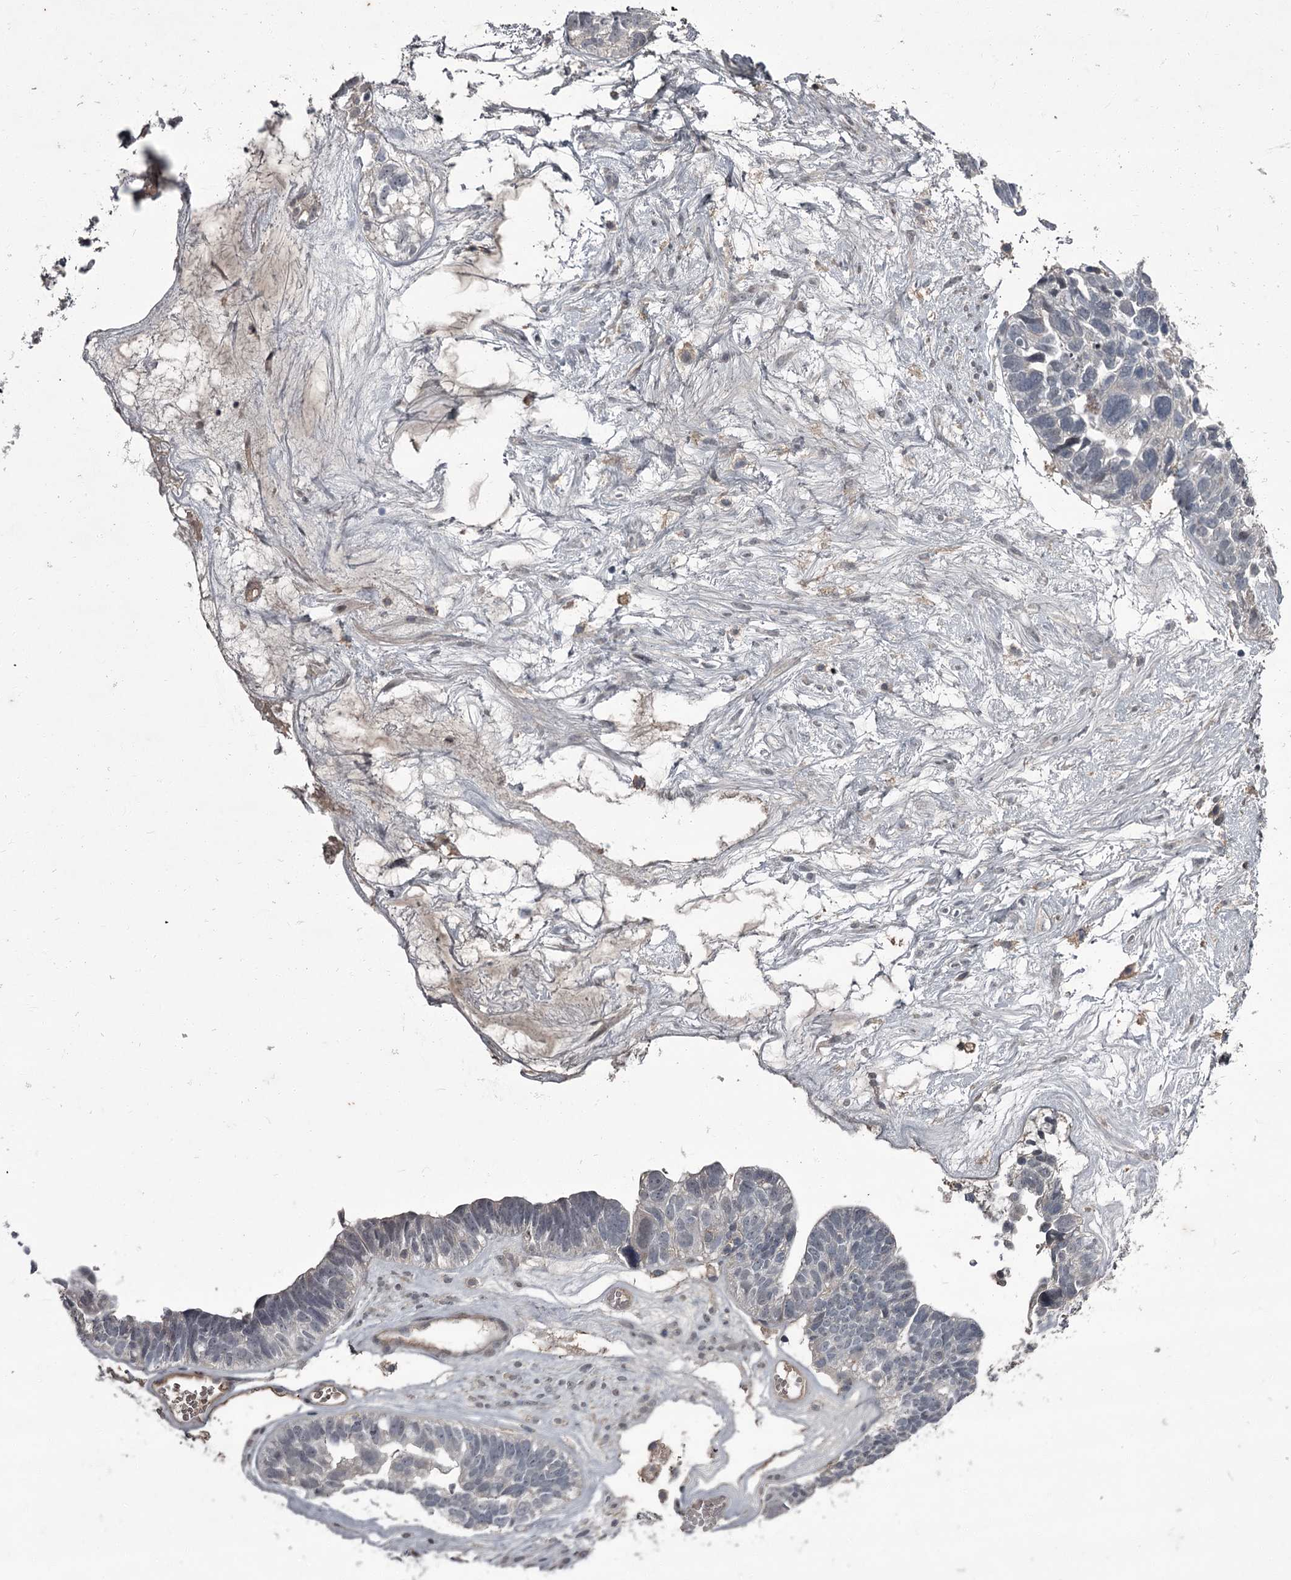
{"staining": {"intensity": "negative", "quantity": "none", "location": "none"}, "tissue": "ovarian cancer", "cell_type": "Tumor cells", "image_type": "cancer", "snomed": [{"axis": "morphology", "description": "Cystadenocarcinoma, serous, NOS"}, {"axis": "topography", "description": "Ovary"}], "caption": "IHC of human serous cystadenocarcinoma (ovarian) reveals no staining in tumor cells.", "gene": "FLVCR2", "patient": {"sex": "female", "age": 79}}